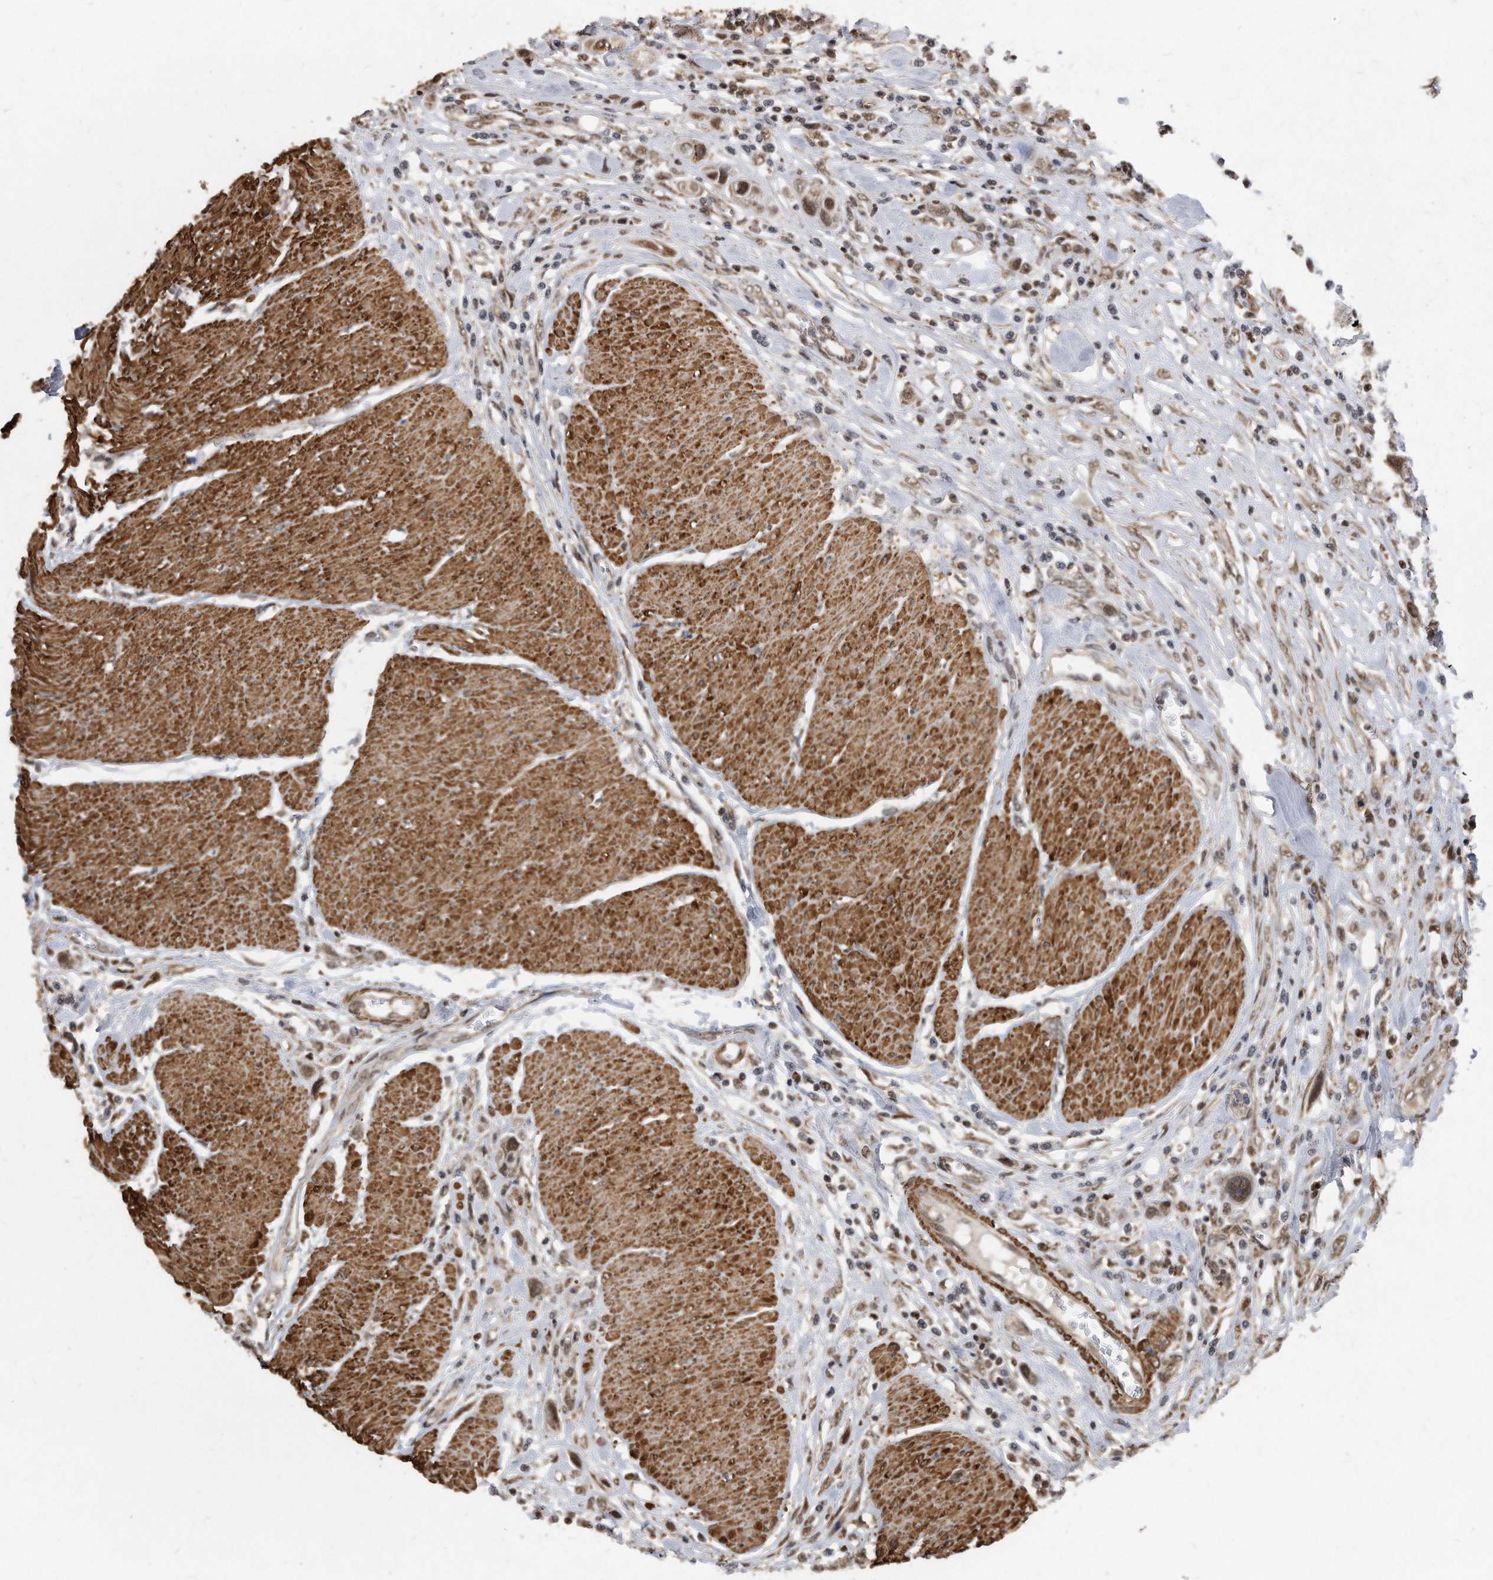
{"staining": {"intensity": "moderate", "quantity": ">75%", "location": "nuclear"}, "tissue": "urothelial cancer", "cell_type": "Tumor cells", "image_type": "cancer", "snomed": [{"axis": "morphology", "description": "Urothelial carcinoma, High grade"}, {"axis": "topography", "description": "Urinary bladder"}], "caption": "The micrograph exhibits immunohistochemical staining of urothelial cancer. There is moderate nuclear positivity is seen in approximately >75% of tumor cells. (DAB (3,3'-diaminobenzidine) IHC with brightfield microscopy, high magnification).", "gene": "DUSP22", "patient": {"sex": "male", "age": 50}}